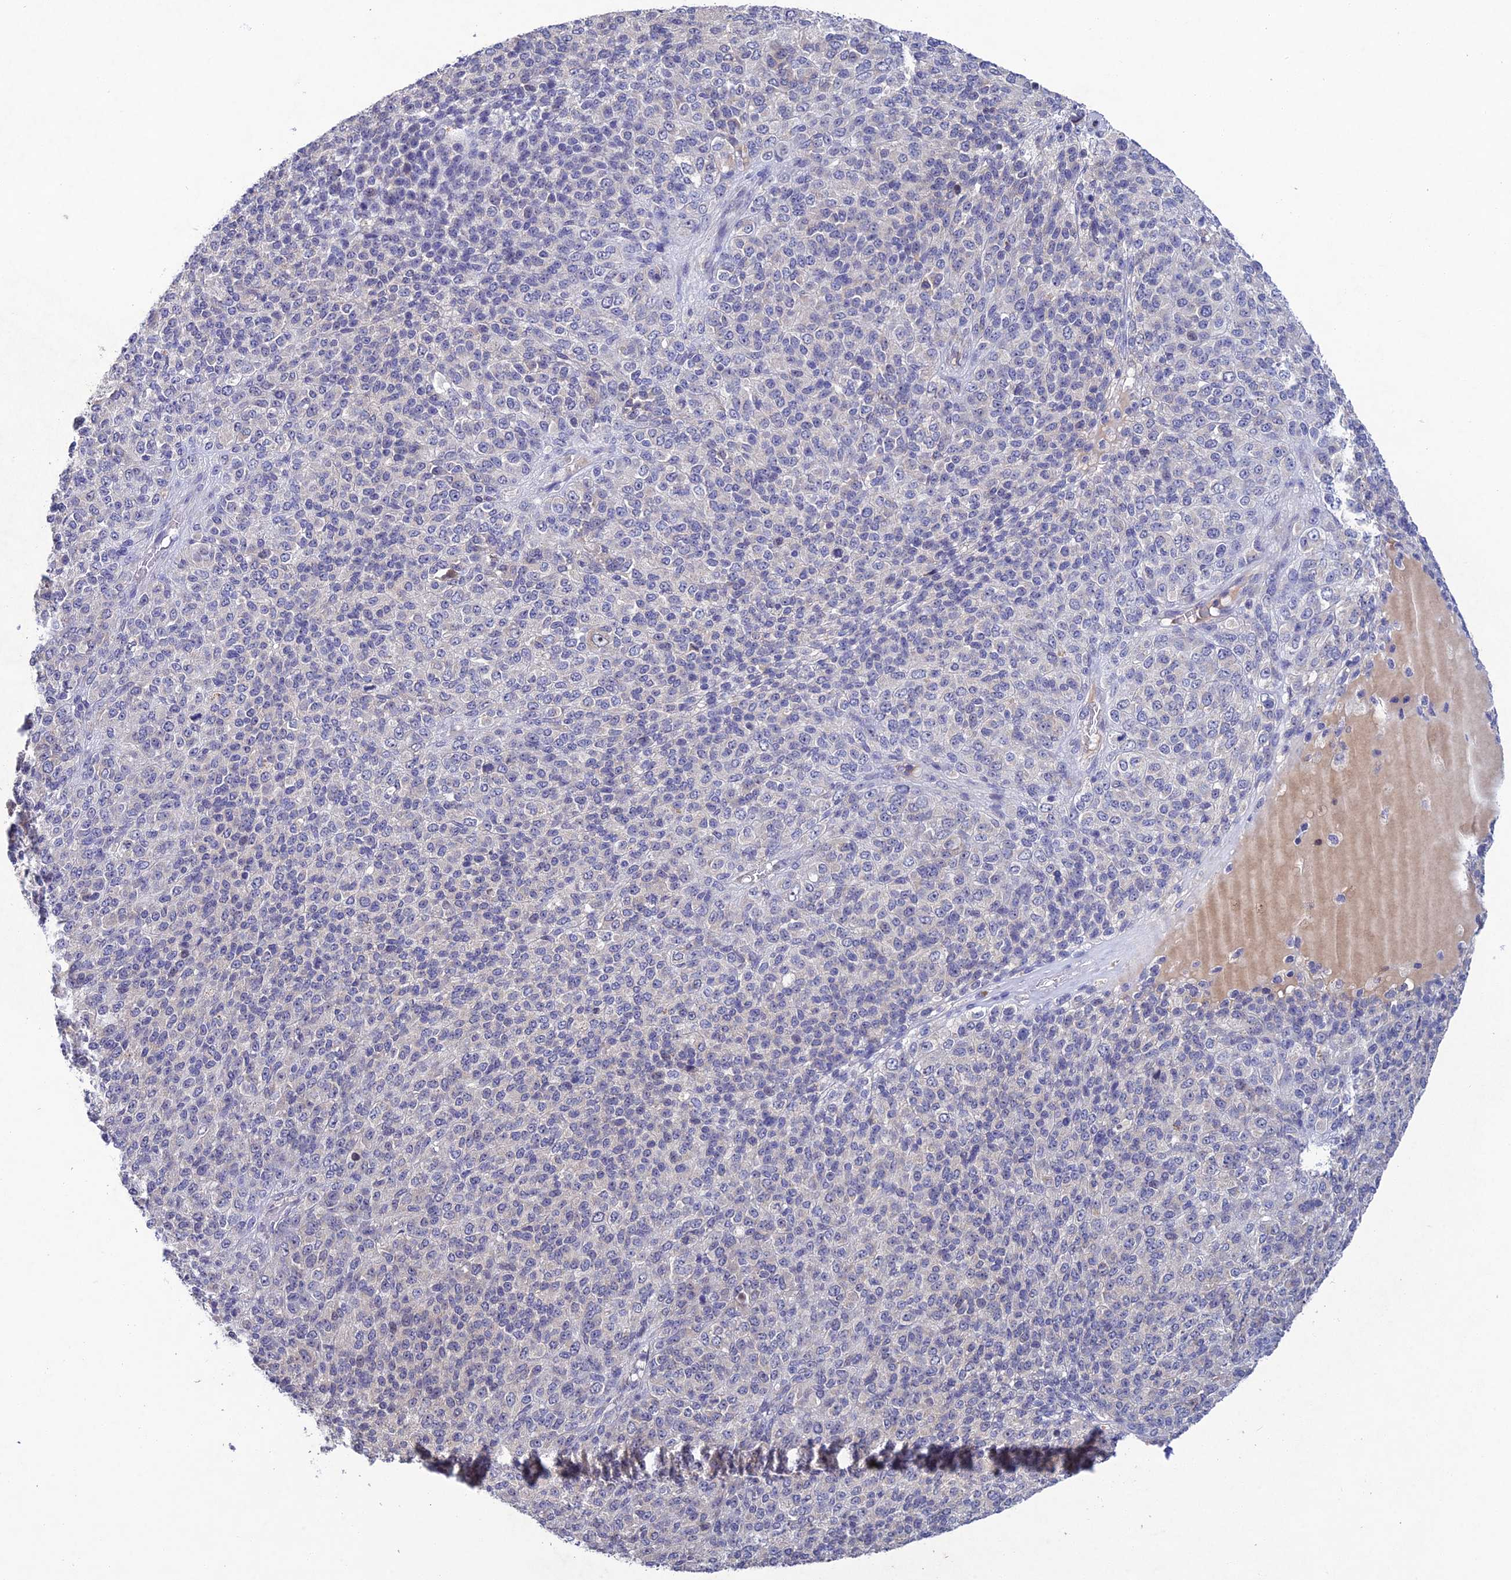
{"staining": {"intensity": "negative", "quantity": "none", "location": "none"}, "tissue": "melanoma", "cell_type": "Tumor cells", "image_type": "cancer", "snomed": [{"axis": "morphology", "description": "Malignant melanoma, Metastatic site"}, {"axis": "topography", "description": "Brain"}], "caption": "IHC photomicrograph of neoplastic tissue: human melanoma stained with DAB (3,3'-diaminobenzidine) demonstrates no significant protein staining in tumor cells.", "gene": "CHST5", "patient": {"sex": "female", "age": 56}}